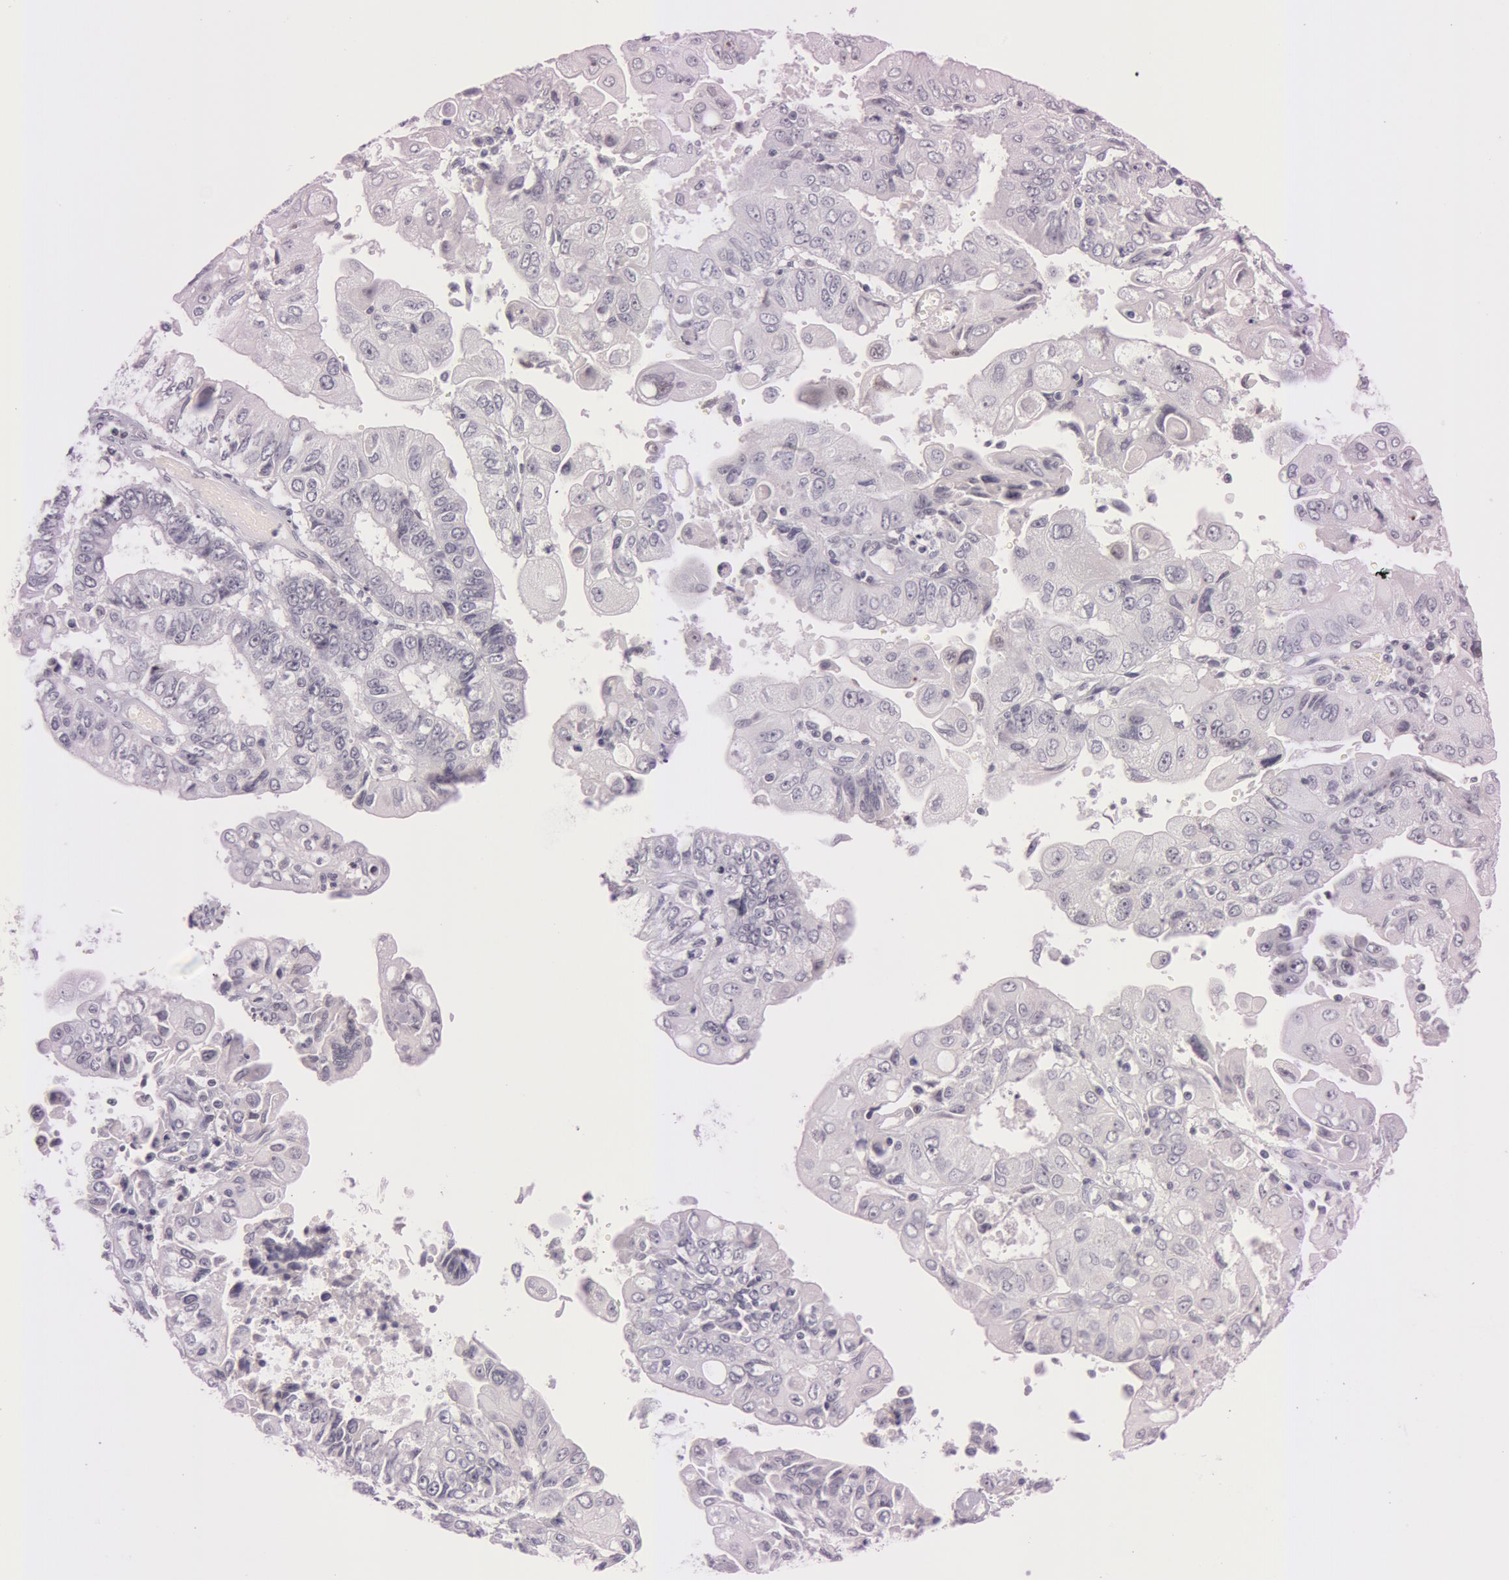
{"staining": {"intensity": "negative", "quantity": "none", "location": "none"}, "tissue": "endometrial cancer", "cell_type": "Tumor cells", "image_type": "cancer", "snomed": [{"axis": "morphology", "description": "Adenocarcinoma, NOS"}, {"axis": "topography", "description": "Endometrium"}], "caption": "An immunohistochemistry (IHC) micrograph of endometrial cancer is shown. There is no staining in tumor cells of endometrial cancer. (Immunohistochemistry (ihc), brightfield microscopy, high magnification).", "gene": "FBL", "patient": {"sex": "female", "age": 75}}